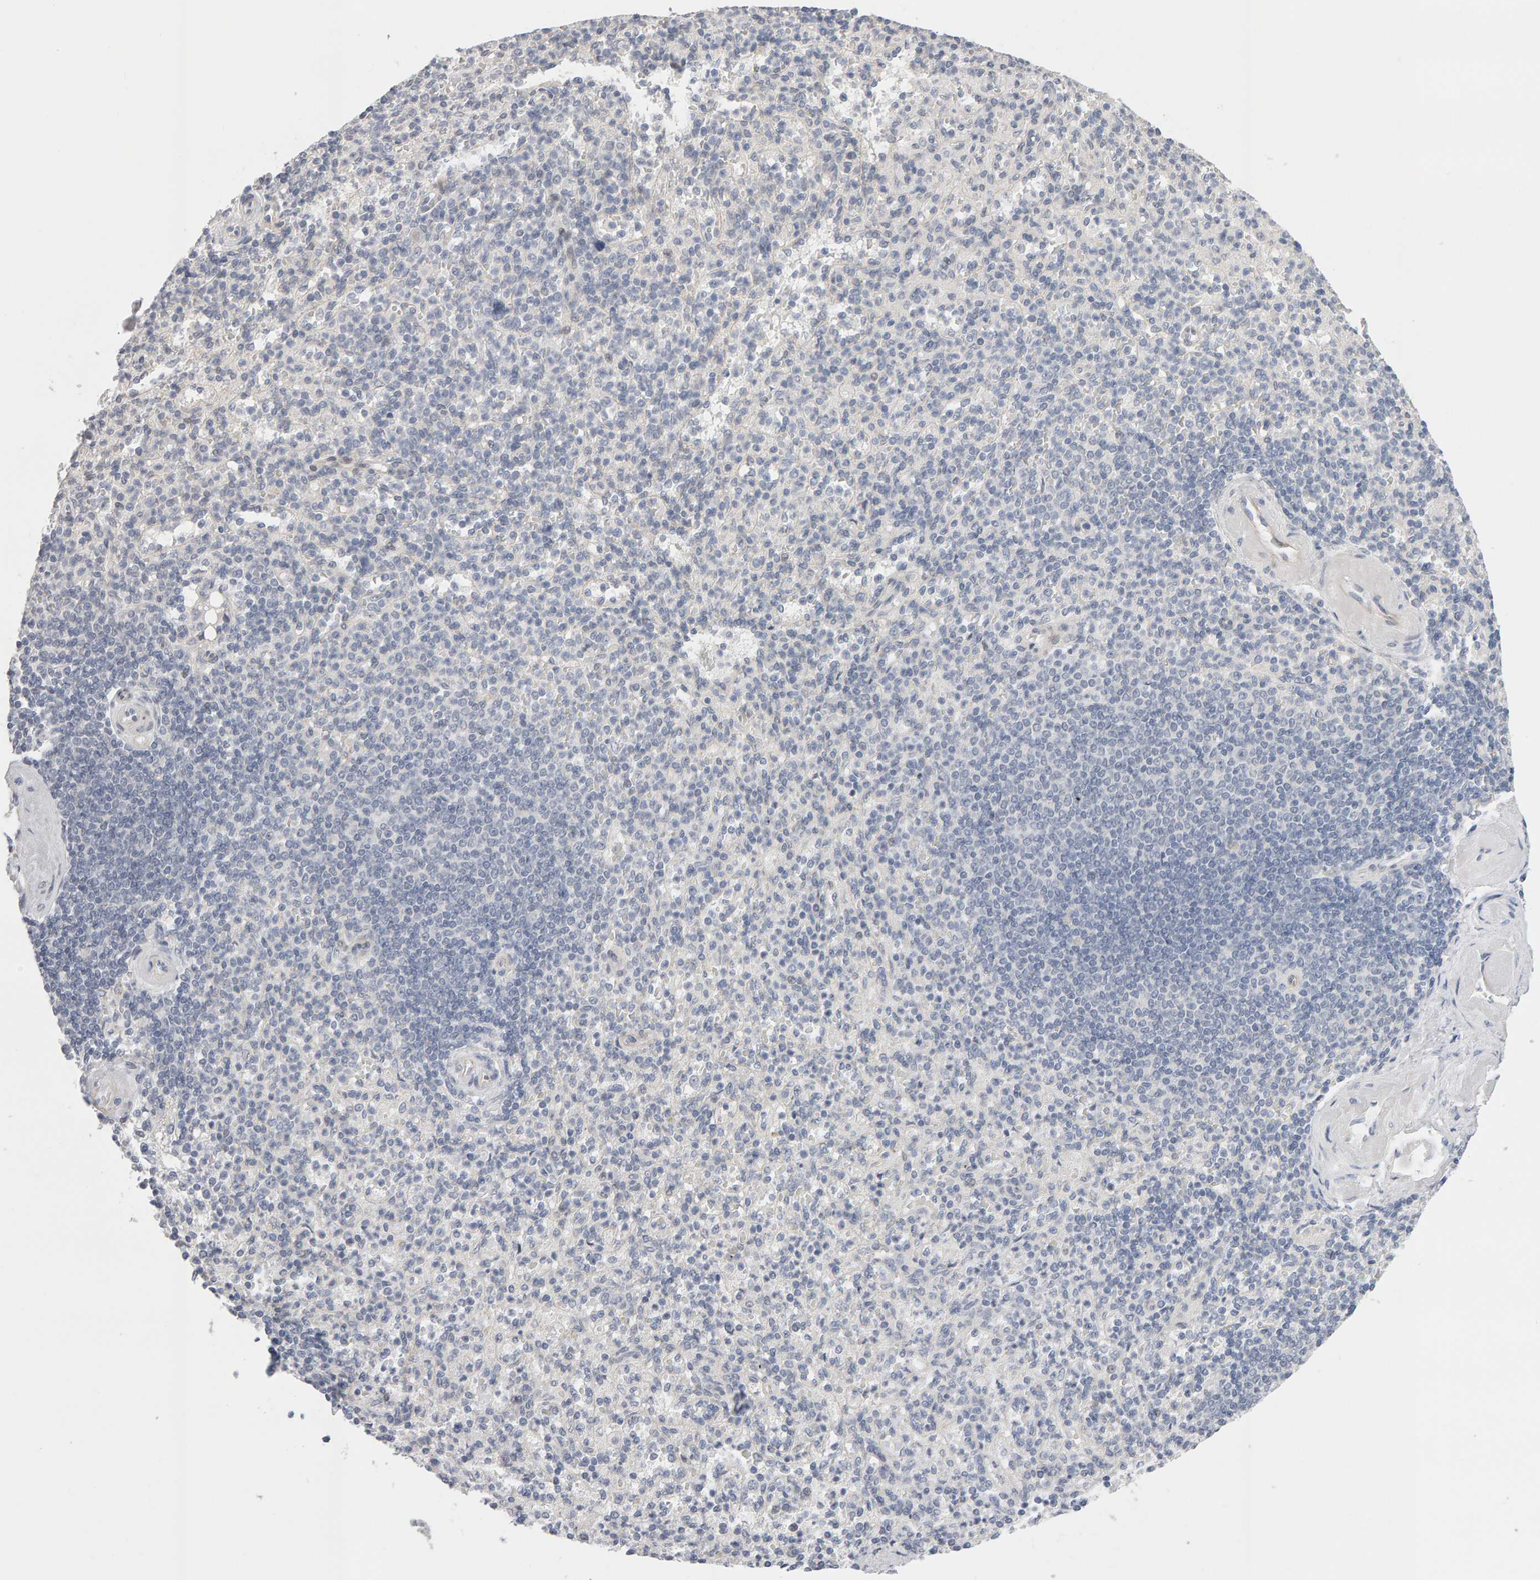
{"staining": {"intensity": "negative", "quantity": "none", "location": "none"}, "tissue": "spleen", "cell_type": "Cells in red pulp", "image_type": "normal", "snomed": [{"axis": "morphology", "description": "Normal tissue, NOS"}, {"axis": "topography", "description": "Spleen"}], "caption": "Unremarkable spleen was stained to show a protein in brown. There is no significant positivity in cells in red pulp. Brightfield microscopy of IHC stained with DAB (3,3'-diaminobenzidine) (brown) and hematoxylin (blue), captured at high magnification.", "gene": "HNF4A", "patient": {"sex": "female", "age": 74}}